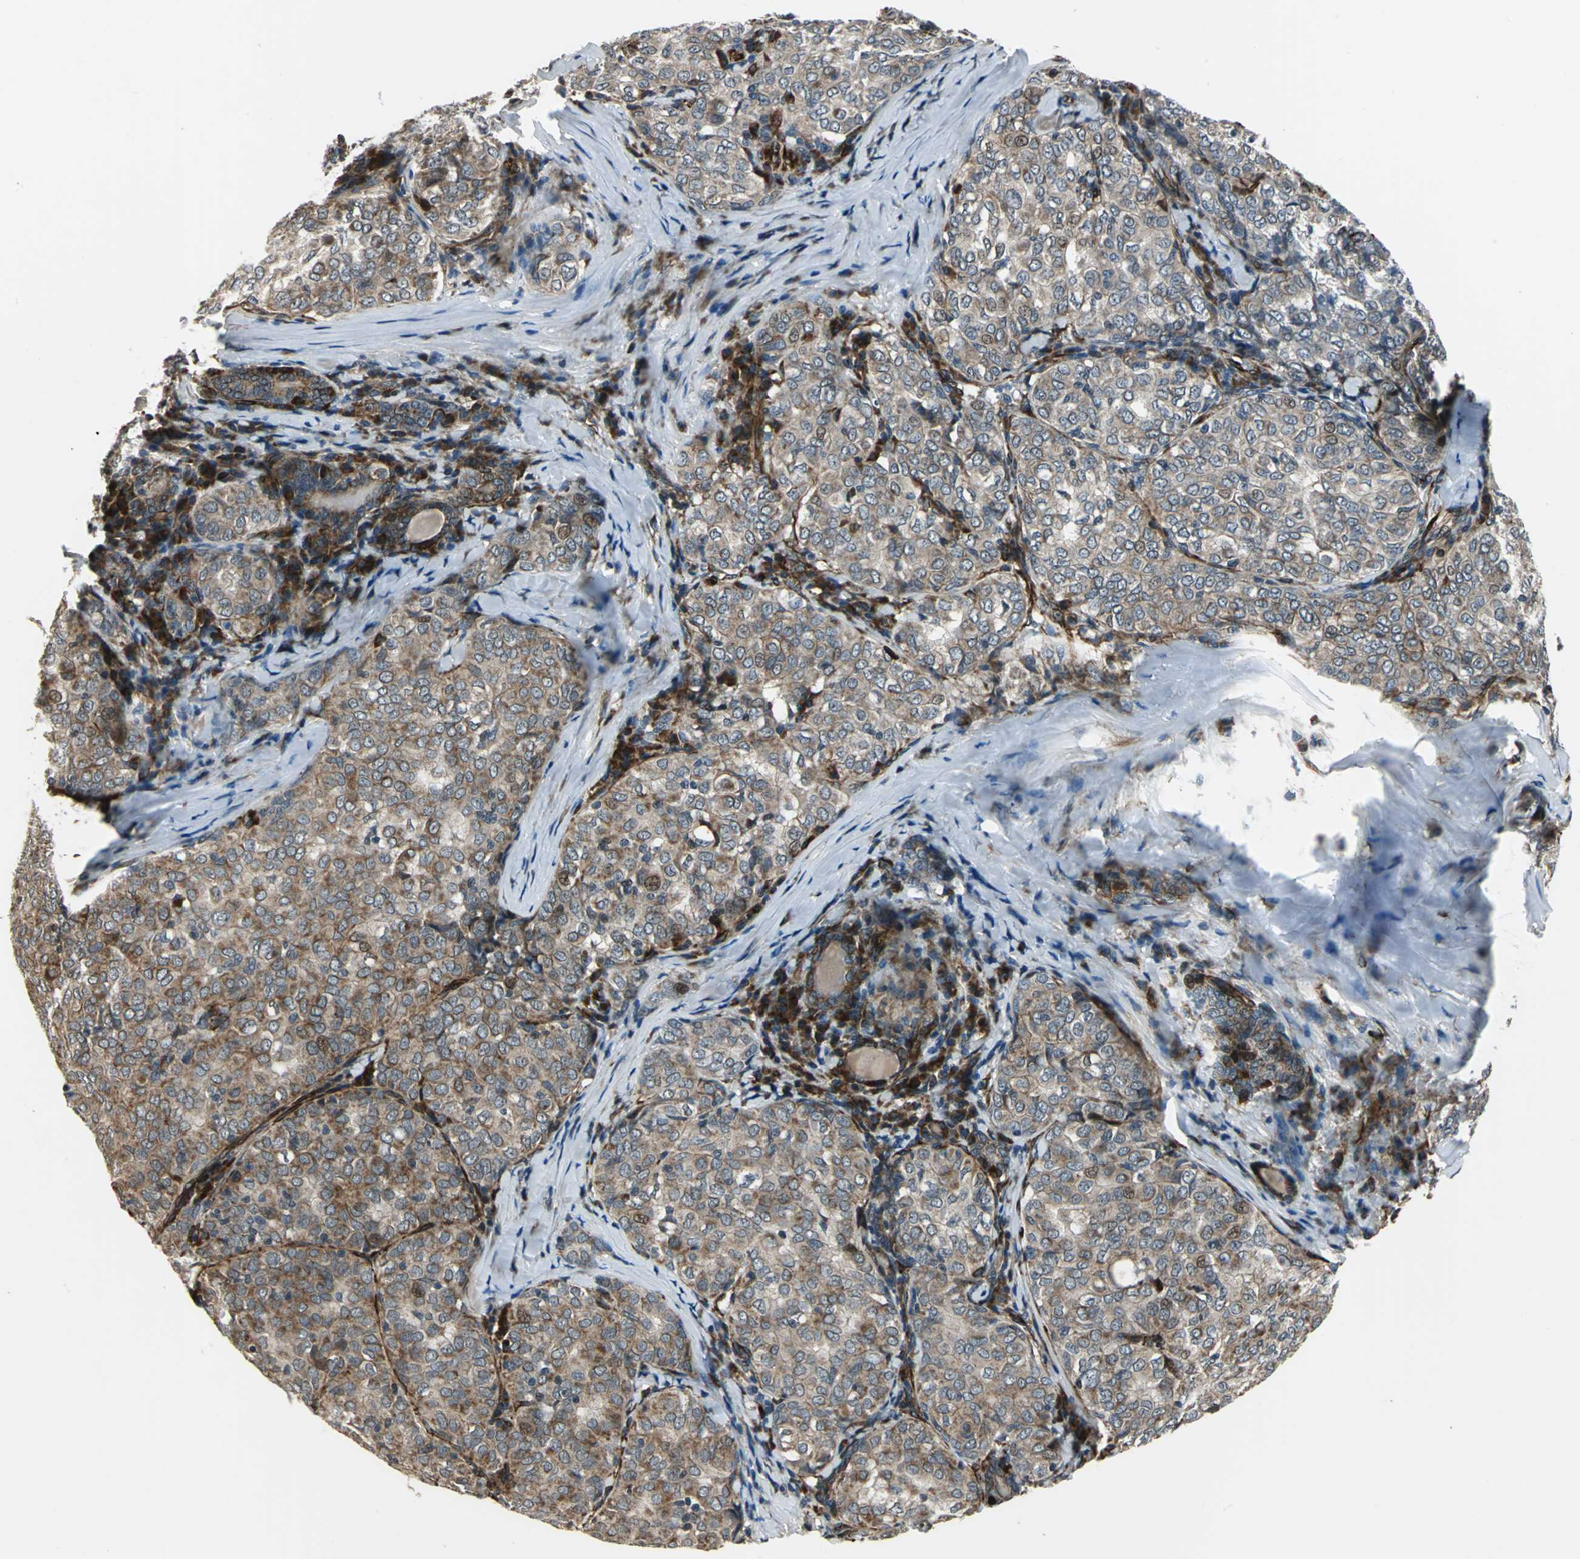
{"staining": {"intensity": "moderate", "quantity": ">75%", "location": "cytoplasmic/membranous,nuclear"}, "tissue": "thyroid cancer", "cell_type": "Tumor cells", "image_type": "cancer", "snomed": [{"axis": "morphology", "description": "Papillary adenocarcinoma, NOS"}, {"axis": "topography", "description": "Thyroid gland"}], "caption": "Immunohistochemistry (DAB (3,3'-diaminobenzidine)) staining of thyroid cancer shows moderate cytoplasmic/membranous and nuclear protein expression in about >75% of tumor cells.", "gene": "EXD2", "patient": {"sex": "female", "age": 30}}